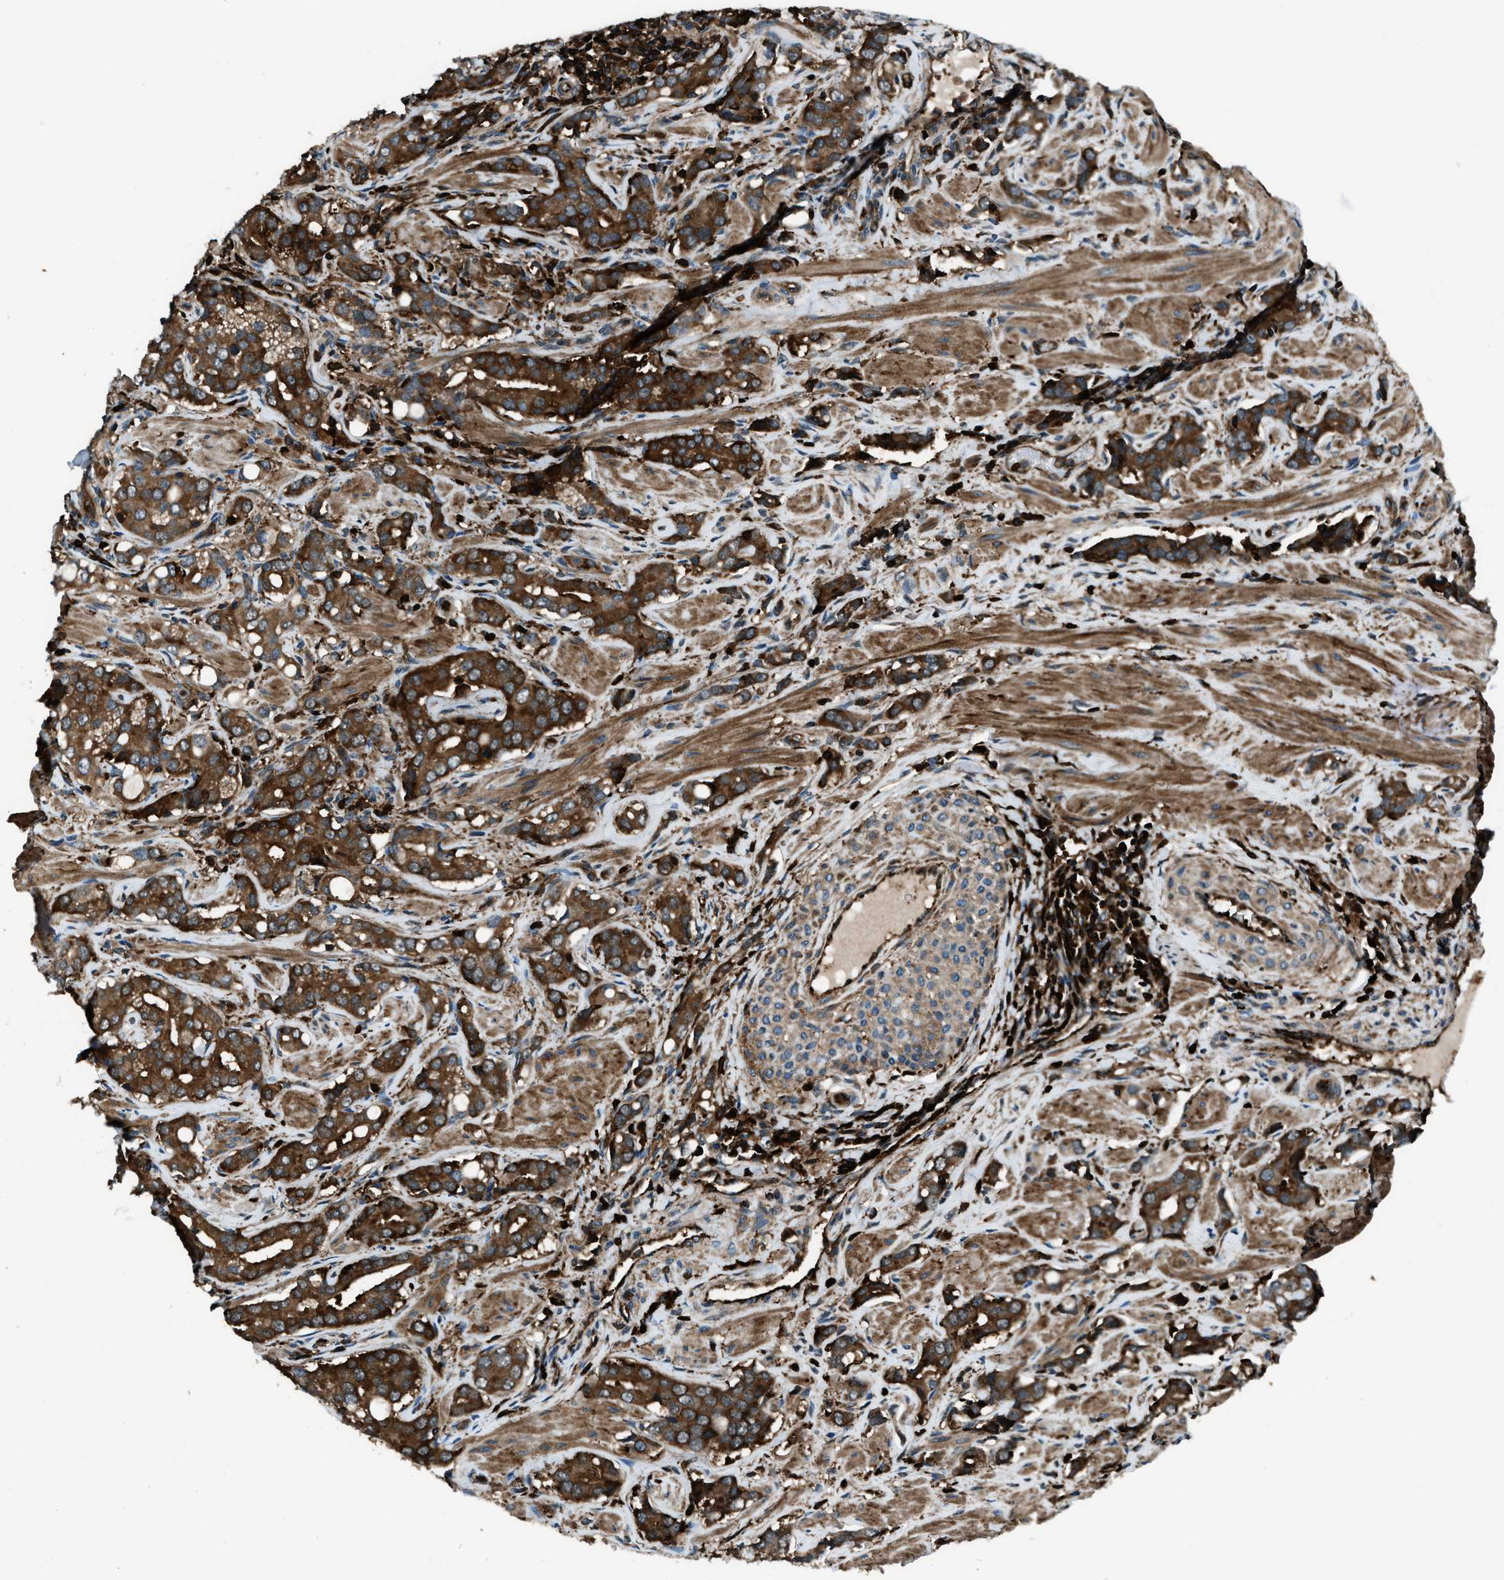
{"staining": {"intensity": "strong", "quantity": ">75%", "location": "cytoplasmic/membranous"}, "tissue": "prostate cancer", "cell_type": "Tumor cells", "image_type": "cancer", "snomed": [{"axis": "morphology", "description": "Adenocarcinoma, High grade"}, {"axis": "topography", "description": "Prostate"}], "caption": "Tumor cells reveal high levels of strong cytoplasmic/membranous staining in about >75% of cells in high-grade adenocarcinoma (prostate).", "gene": "SNX30", "patient": {"sex": "male", "age": 52}}